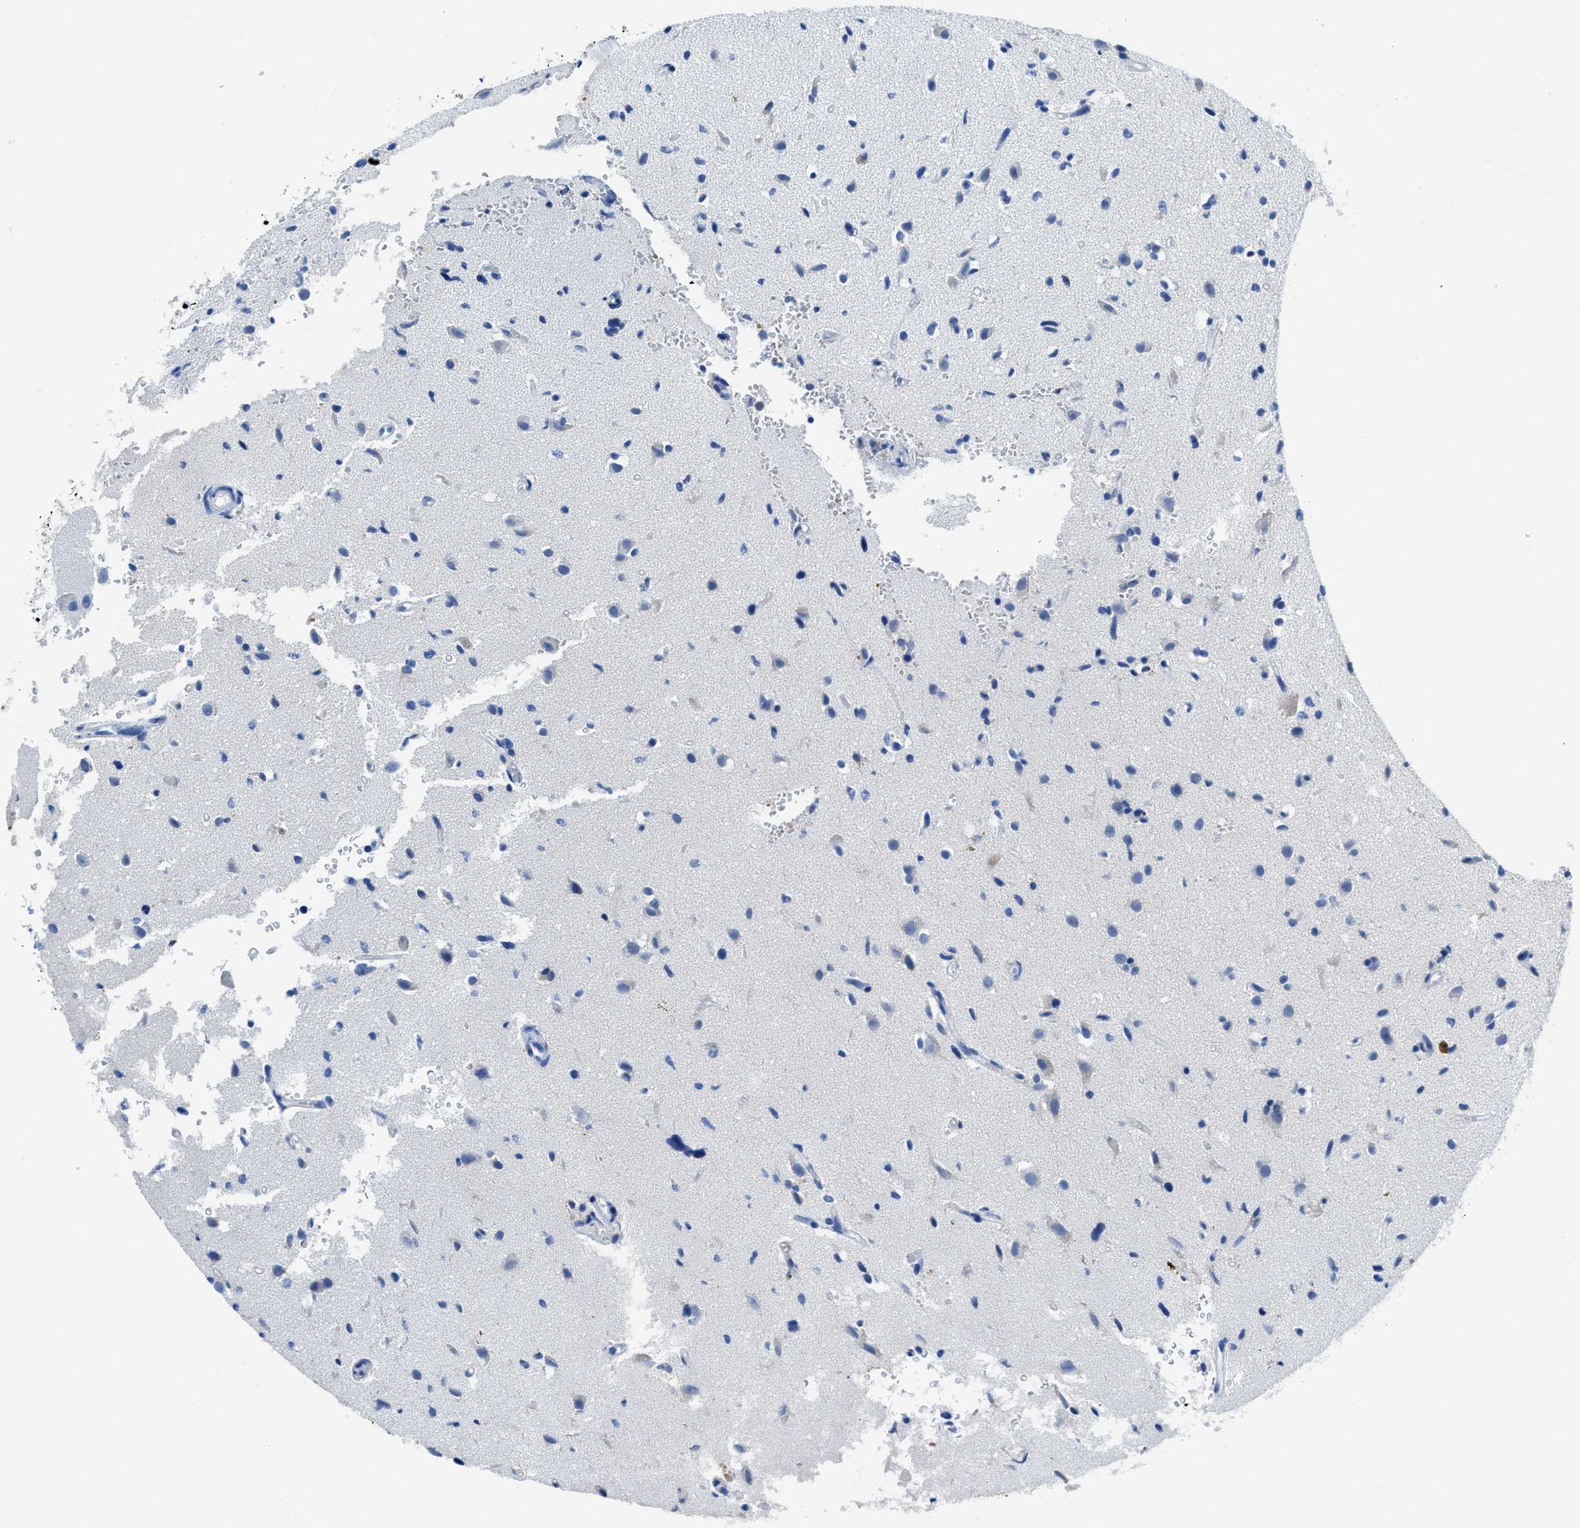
{"staining": {"intensity": "negative", "quantity": "none", "location": "none"}, "tissue": "glioma", "cell_type": "Tumor cells", "image_type": "cancer", "snomed": [{"axis": "morphology", "description": "Glioma, malignant, High grade"}, {"axis": "topography", "description": "Brain"}], "caption": "Immunohistochemistry (IHC) of human malignant high-grade glioma reveals no positivity in tumor cells.", "gene": "NEB", "patient": {"sex": "male", "age": 33}}